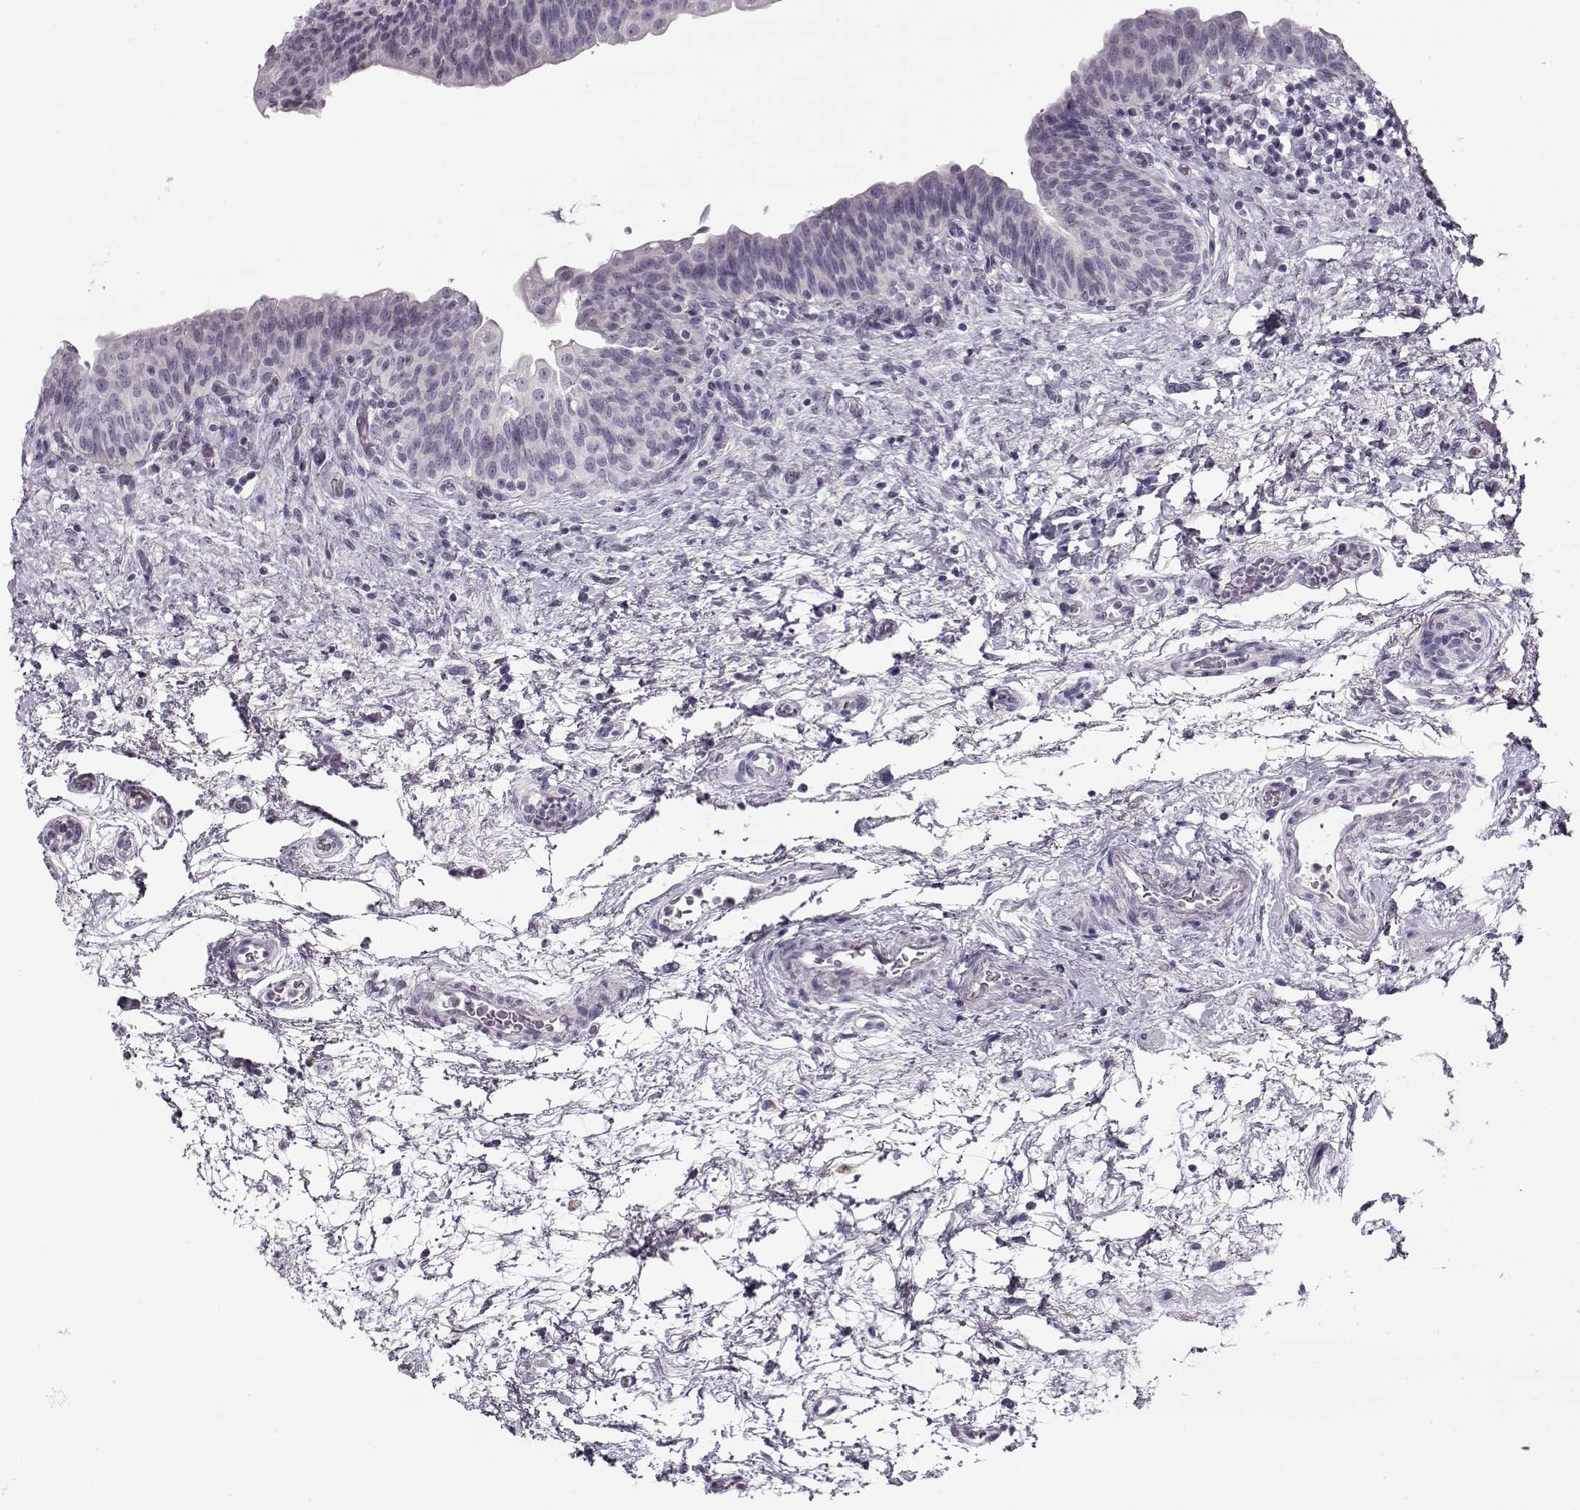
{"staining": {"intensity": "negative", "quantity": "none", "location": "none"}, "tissue": "urinary bladder", "cell_type": "Urothelial cells", "image_type": "normal", "snomed": [{"axis": "morphology", "description": "Normal tissue, NOS"}, {"axis": "topography", "description": "Urinary bladder"}], "caption": "Micrograph shows no significant protein expression in urothelial cells of unremarkable urinary bladder.", "gene": "PNMT", "patient": {"sex": "male", "age": 69}}